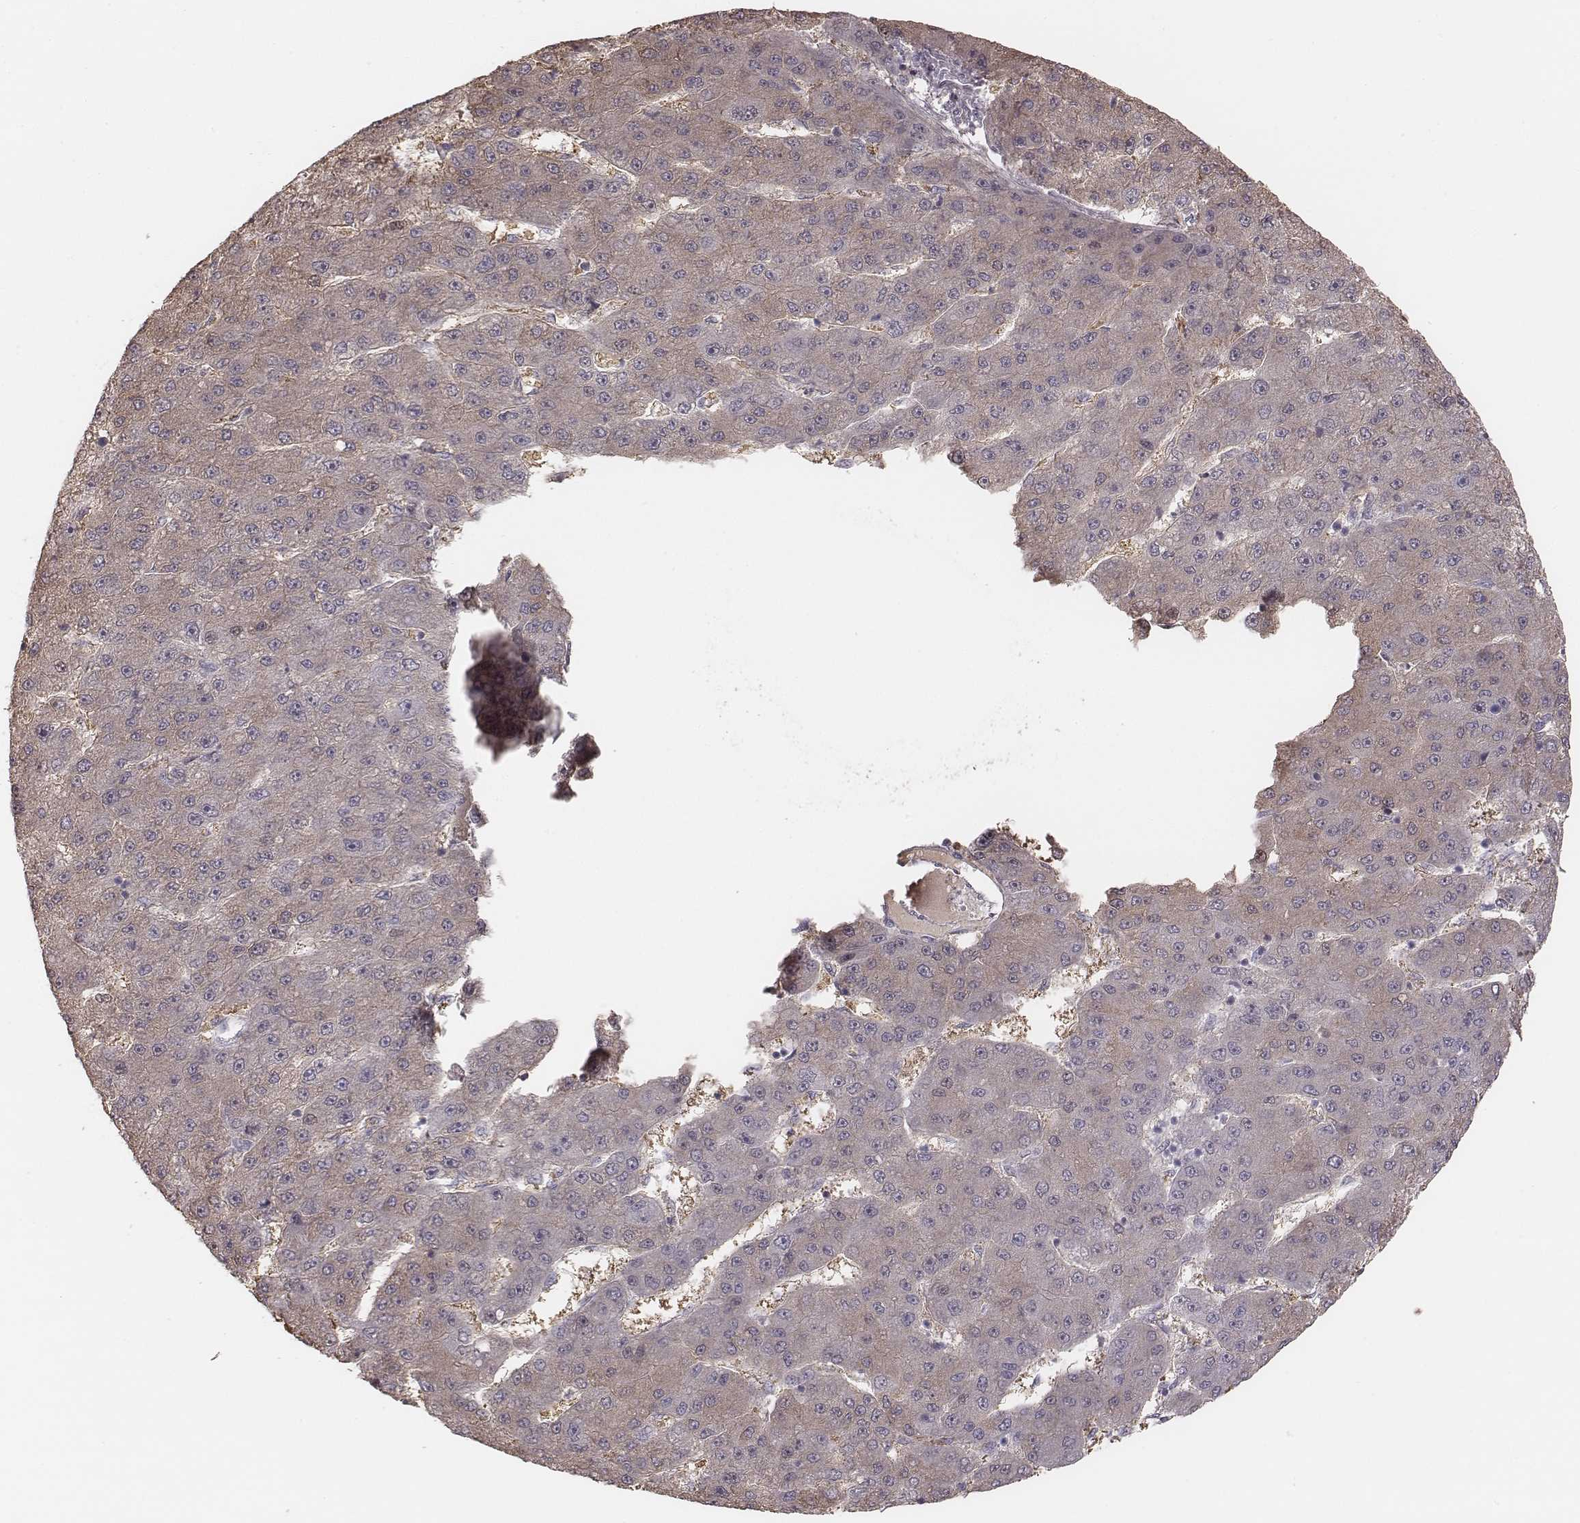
{"staining": {"intensity": "weak", "quantity": "25%-75%", "location": "cytoplasmic/membranous"}, "tissue": "liver cancer", "cell_type": "Tumor cells", "image_type": "cancer", "snomed": [{"axis": "morphology", "description": "Carcinoma, Hepatocellular, NOS"}, {"axis": "topography", "description": "Liver"}], "caption": "Hepatocellular carcinoma (liver) stained for a protein reveals weak cytoplasmic/membranous positivity in tumor cells.", "gene": "TDRD5", "patient": {"sex": "male", "age": 67}}